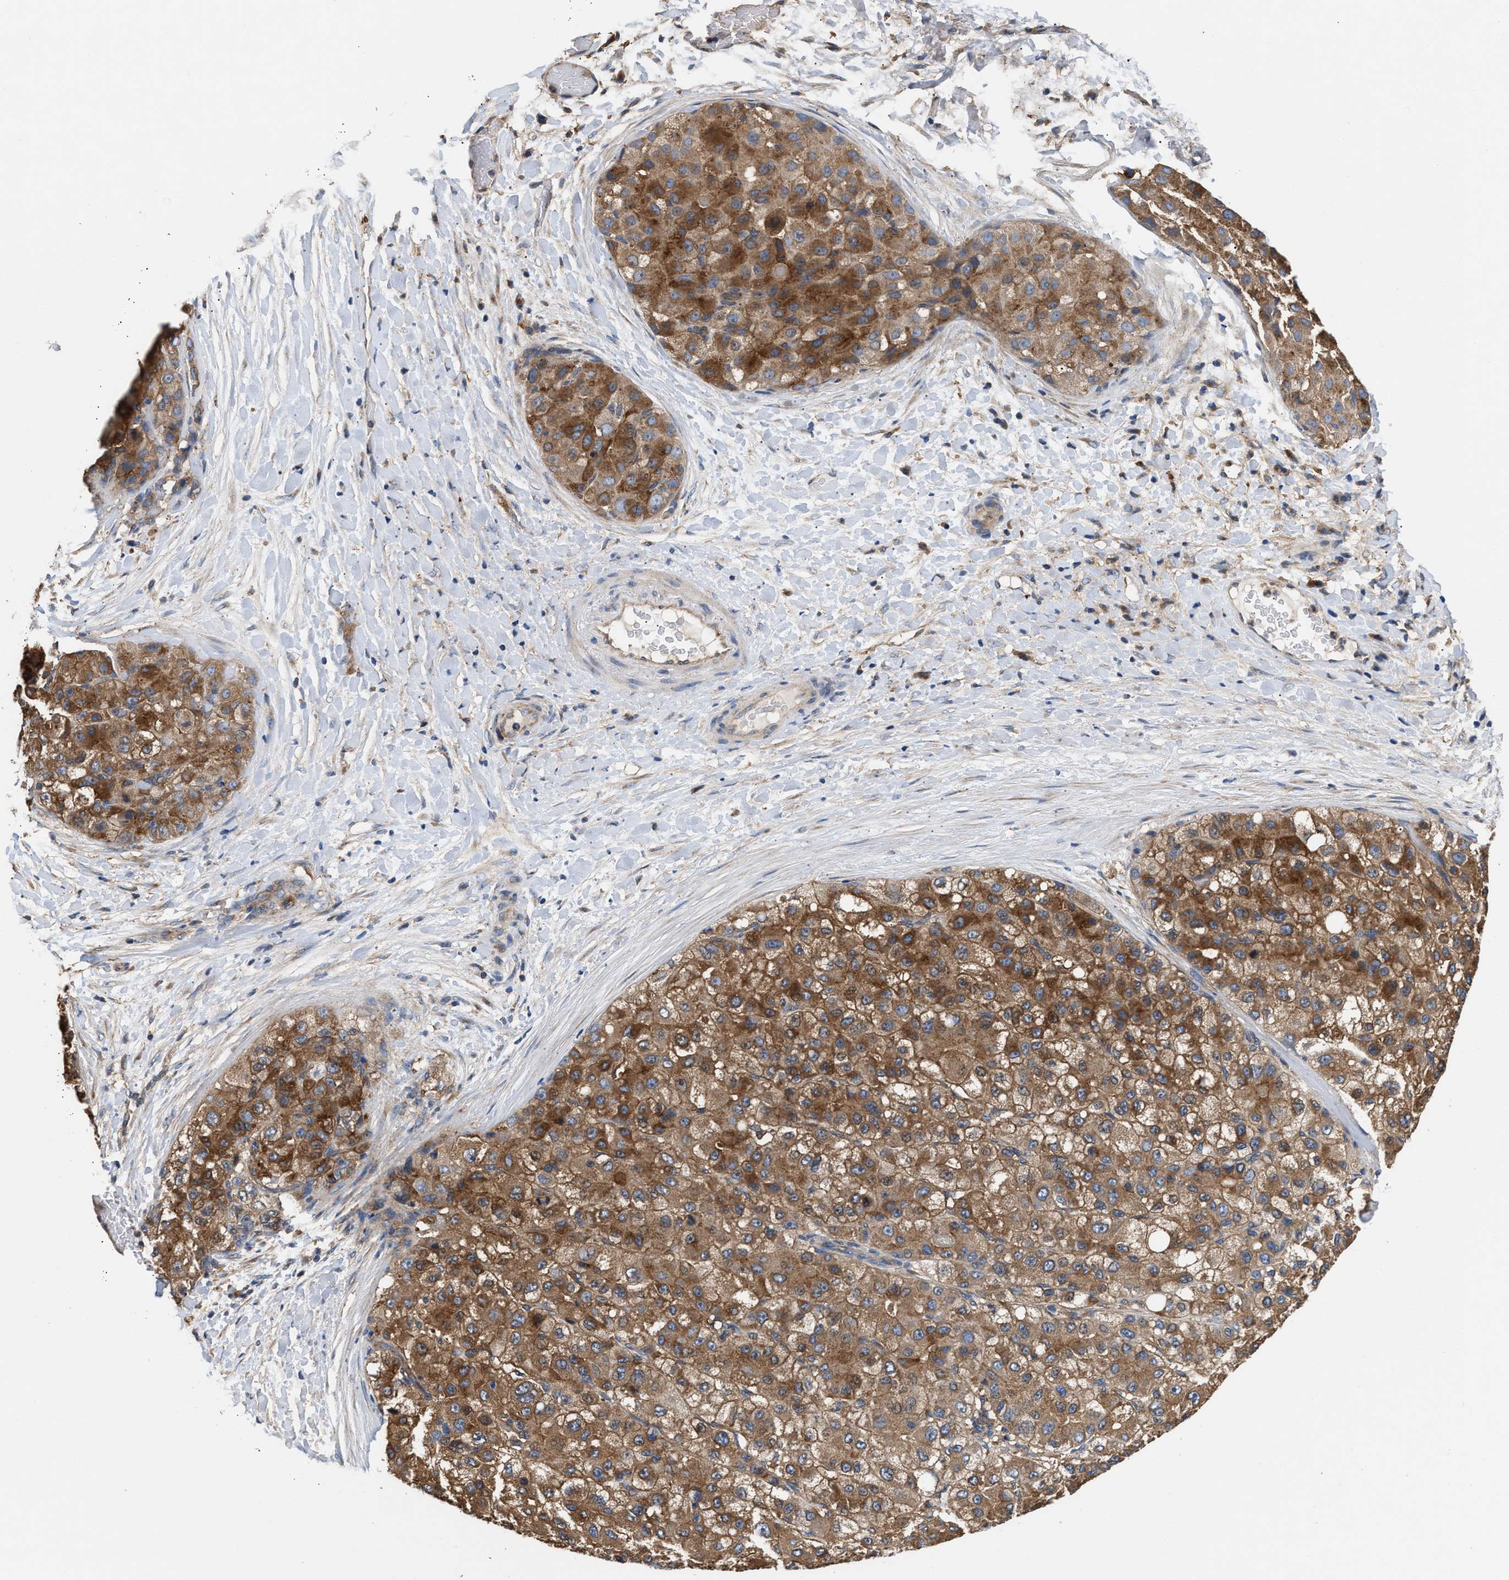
{"staining": {"intensity": "moderate", "quantity": ">75%", "location": "cytoplasmic/membranous"}, "tissue": "liver cancer", "cell_type": "Tumor cells", "image_type": "cancer", "snomed": [{"axis": "morphology", "description": "Carcinoma, Hepatocellular, NOS"}, {"axis": "topography", "description": "Liver"}], "caption": "Tumor cells display medium levels of moderate cytoplasmic/membranous expression in about >75% of cells in hepatocellular carcinoma (liver).", "gene": "KLB", "patient": {"sex": "male", "age": 80}}